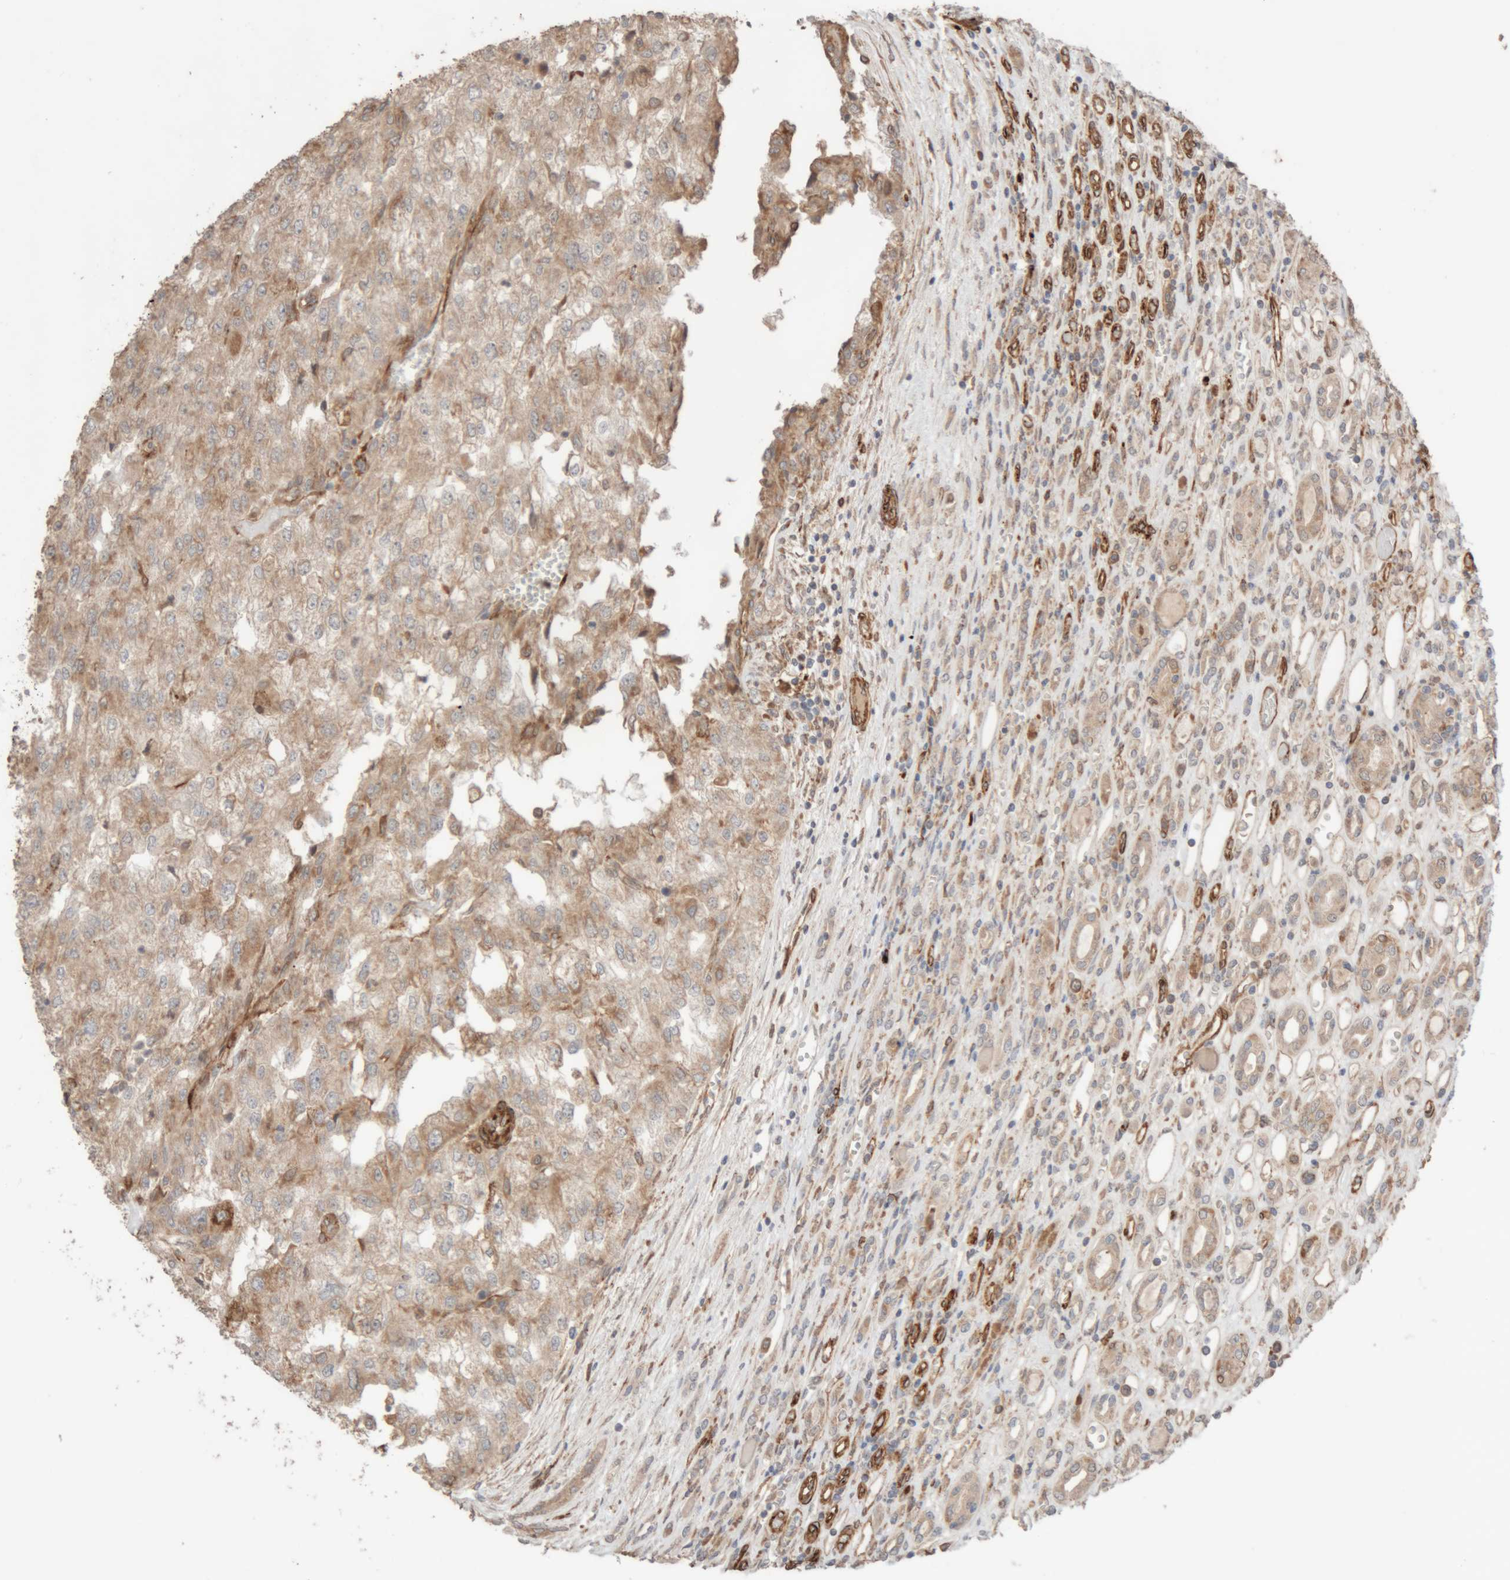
{"staining": {"intensity": "weak", "quantity": ">75%", "location": "cytoplasmic/membranous"}, "tissue": "renal cancer", "cell_type": "Tumor cells", "image_type": "cancer", "snomed": [{"axis": "morphology", "description": "Adenocarcinoma, NOS"}, {"axis": "topography", "description": "Kidney"}], "caption": "Immunohistochemistry staining of renal cancer, which demonstrates low levels of weak cytoplasmic/membranous positivity in about >75% of tumor cells indicating weak cytoplasmic/membranous protein staining. The staining was performed using DAB (brown) for protein detection and nuclei were counterstained in hematoxylin (blue).", "gene": "RAB32", "patient": {"sex": "female", "age": 54}}